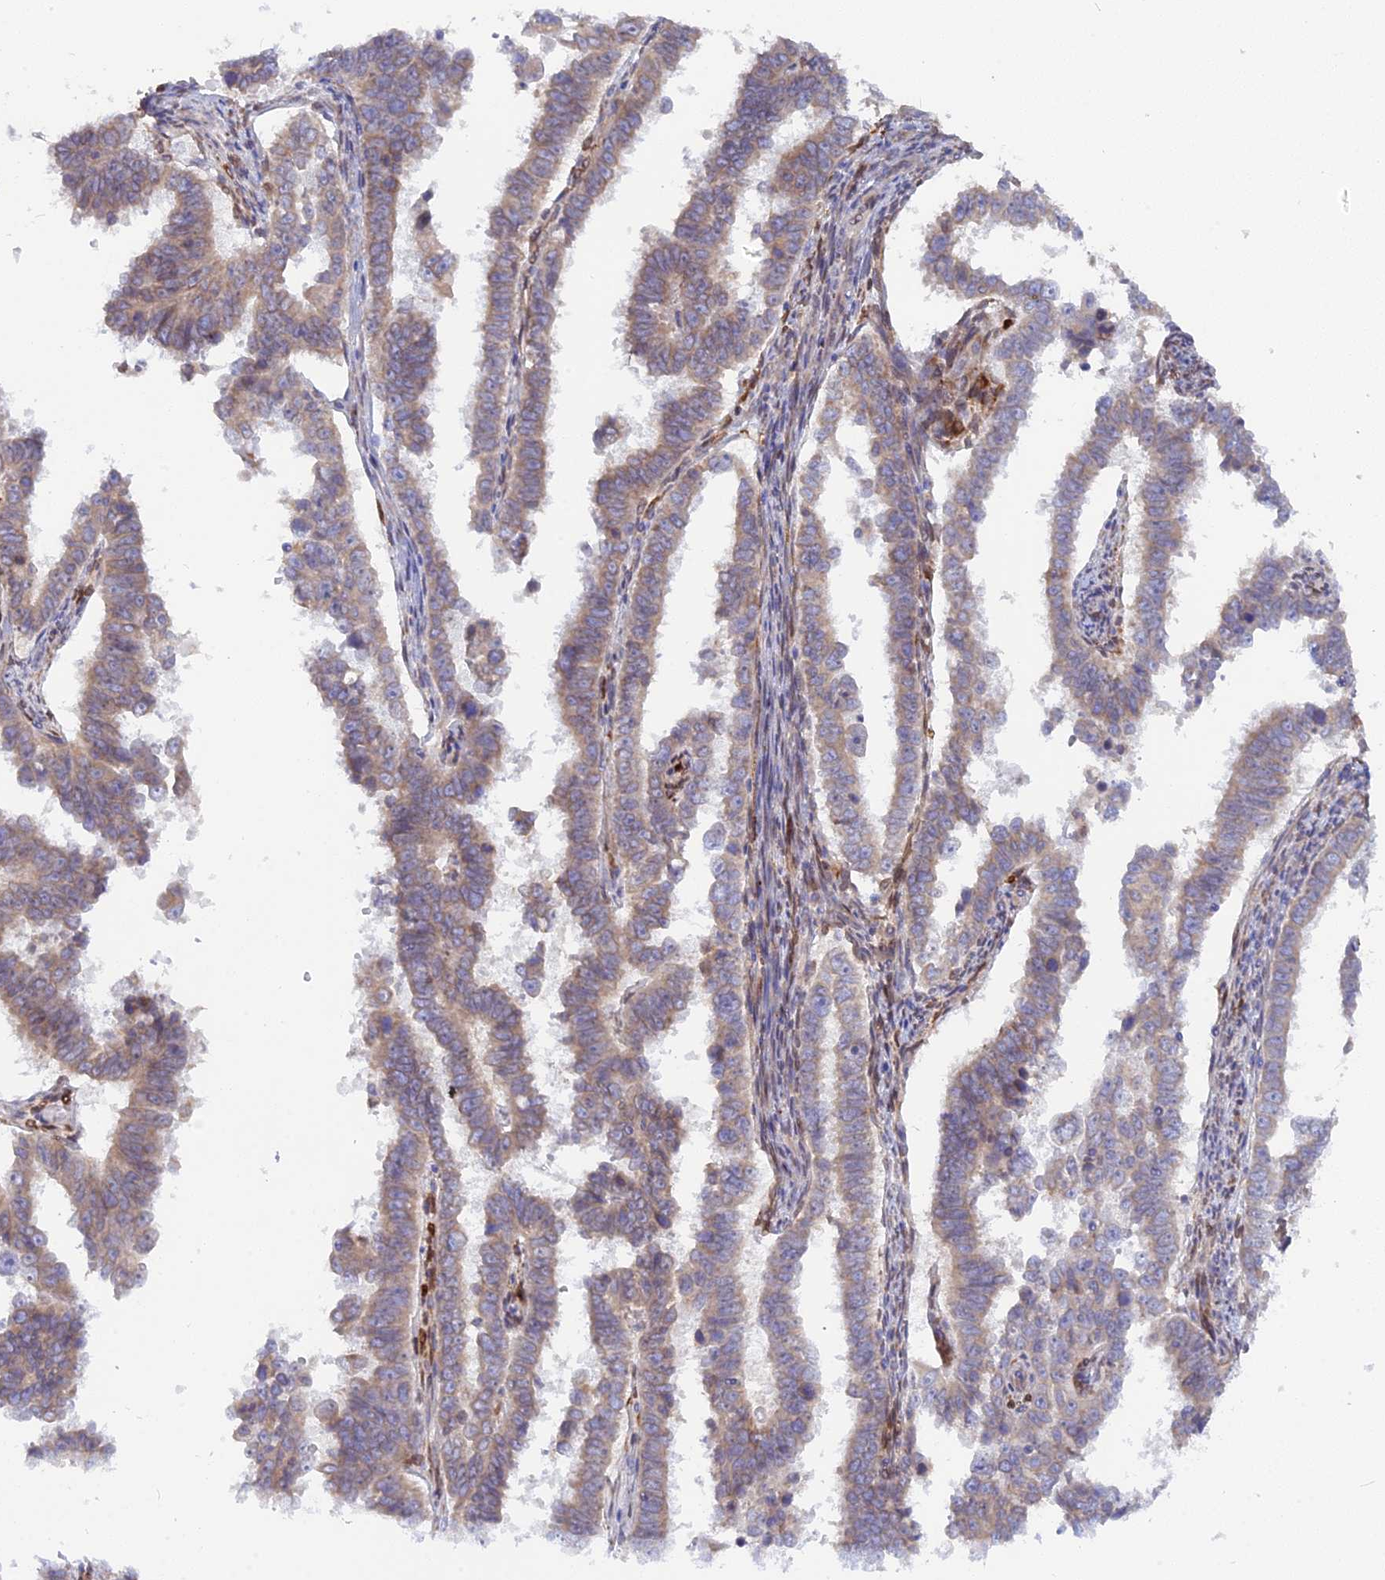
{"staining": {"intensity": "weak", "quantity": ">75%", "location": "cytoplasmic/membranous"}, "tissue": "endometrial cancer", "cell_type": "Tumor cells", "image_type": "cancer", "snomed": [{"axis": "morphology", "description": "Adenocarcinoma, NOS"}, {"axis": "topography", "description": "Endometrium"}], "caption": "Protein expression analysis of human endometrial cancer (adenocarcinoma) reveals weak cytoplasmic/membranous positivity in about >75% of tumor cells.", "gene": "TLCD1", "patient": {"sex": "female", "age": 75}}